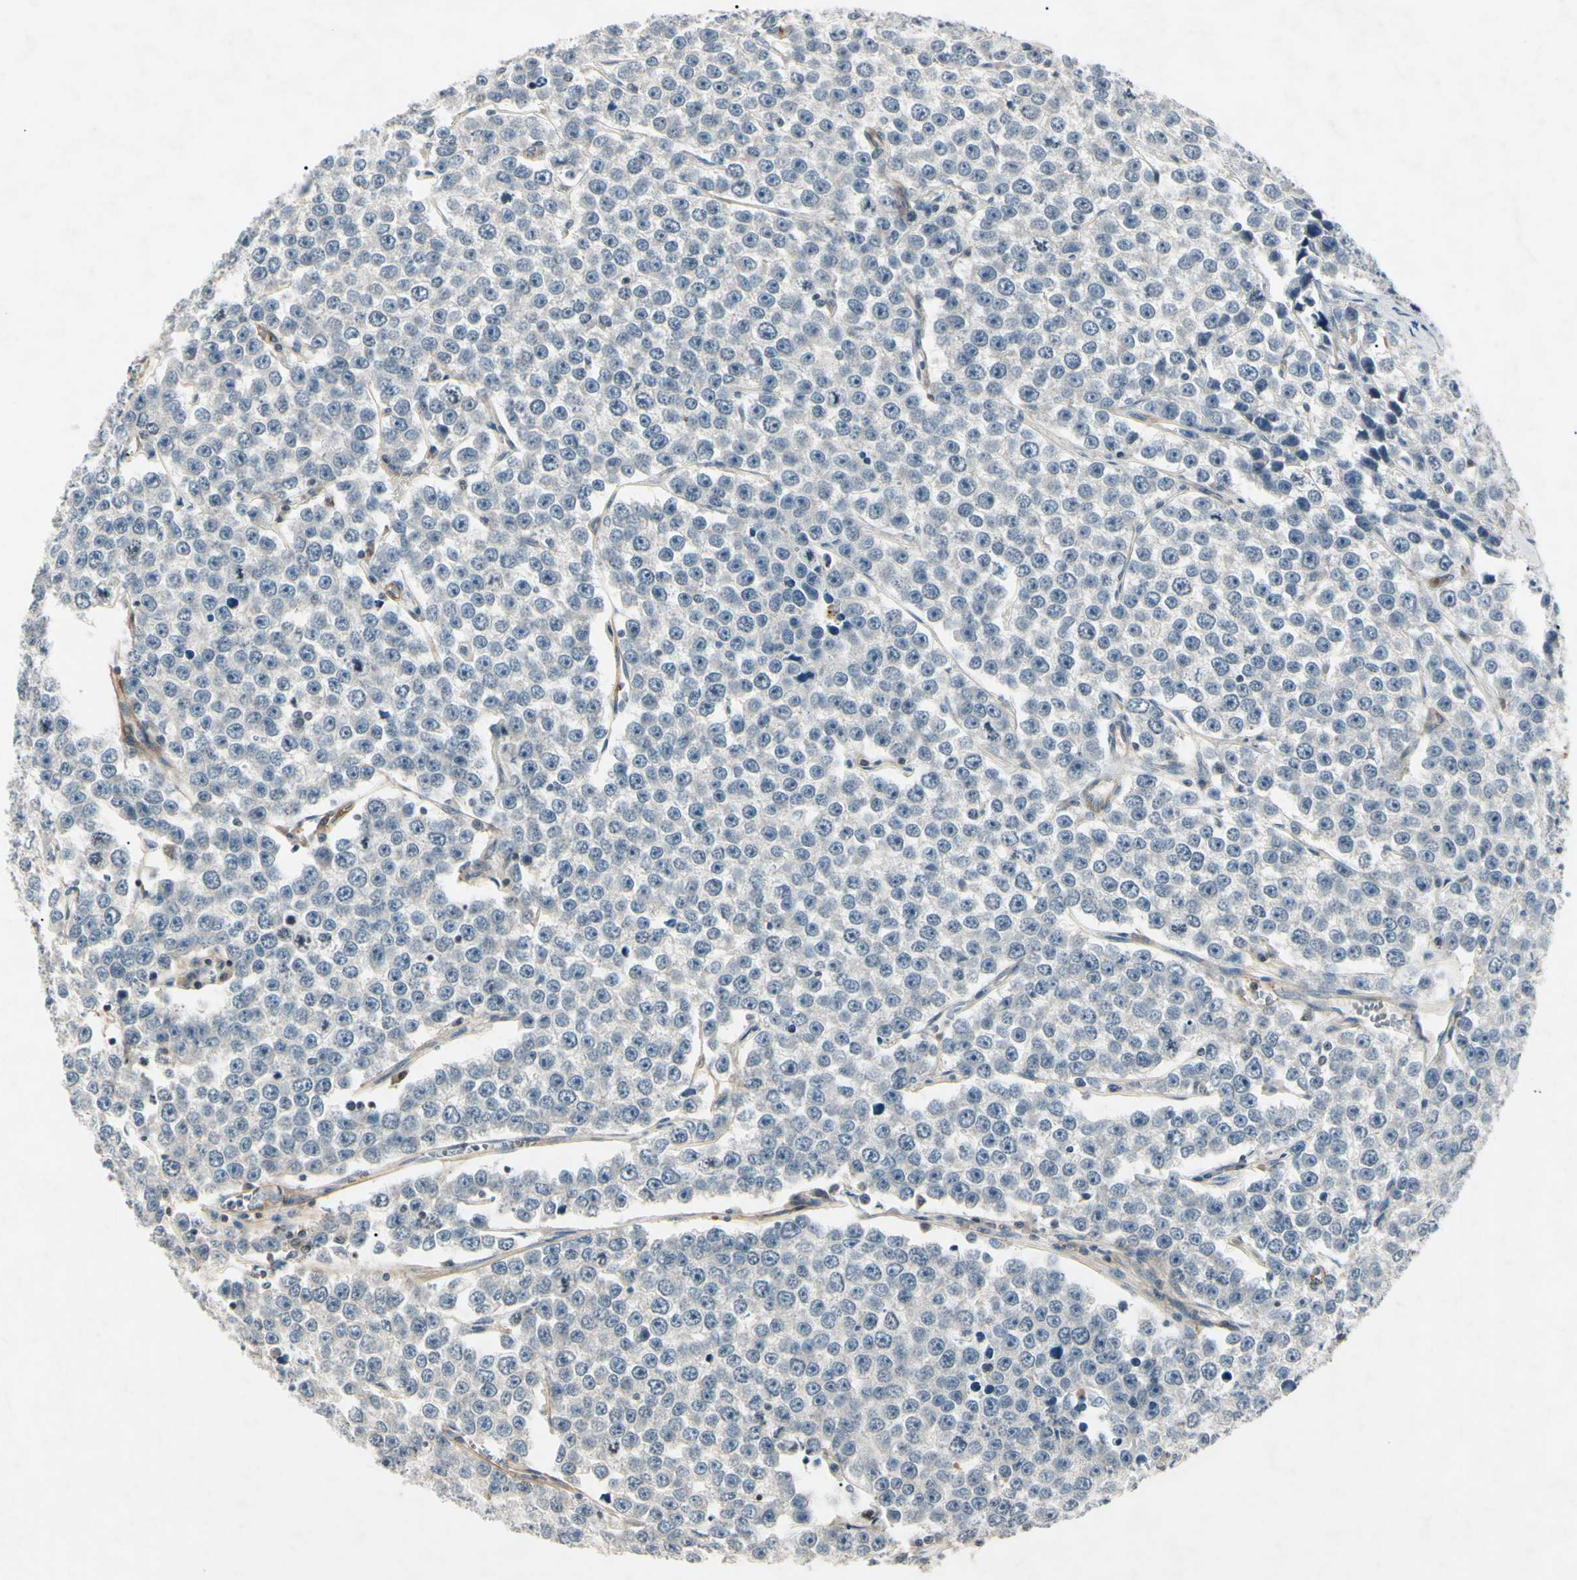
{"staining": {"intensity": "negative", "quantity": "none", "location": "none"}, "tissue": "testis cancer", "cell_type": "Tumor cells", "image_type": "cancer", "snomed": [{"axis": "morphology", "description": "Seminoma, NOS"}, {"axis": "morphology", "description": "Carcinoma, Embryonal, NOS"}, {"axis": "topography", "description": "Testis"}], "caption": "Tumor cells are negative for brown protein staining in testis cancer.", "gene": "AEBP1", "patient": {"sex": "male", "age": 52}}